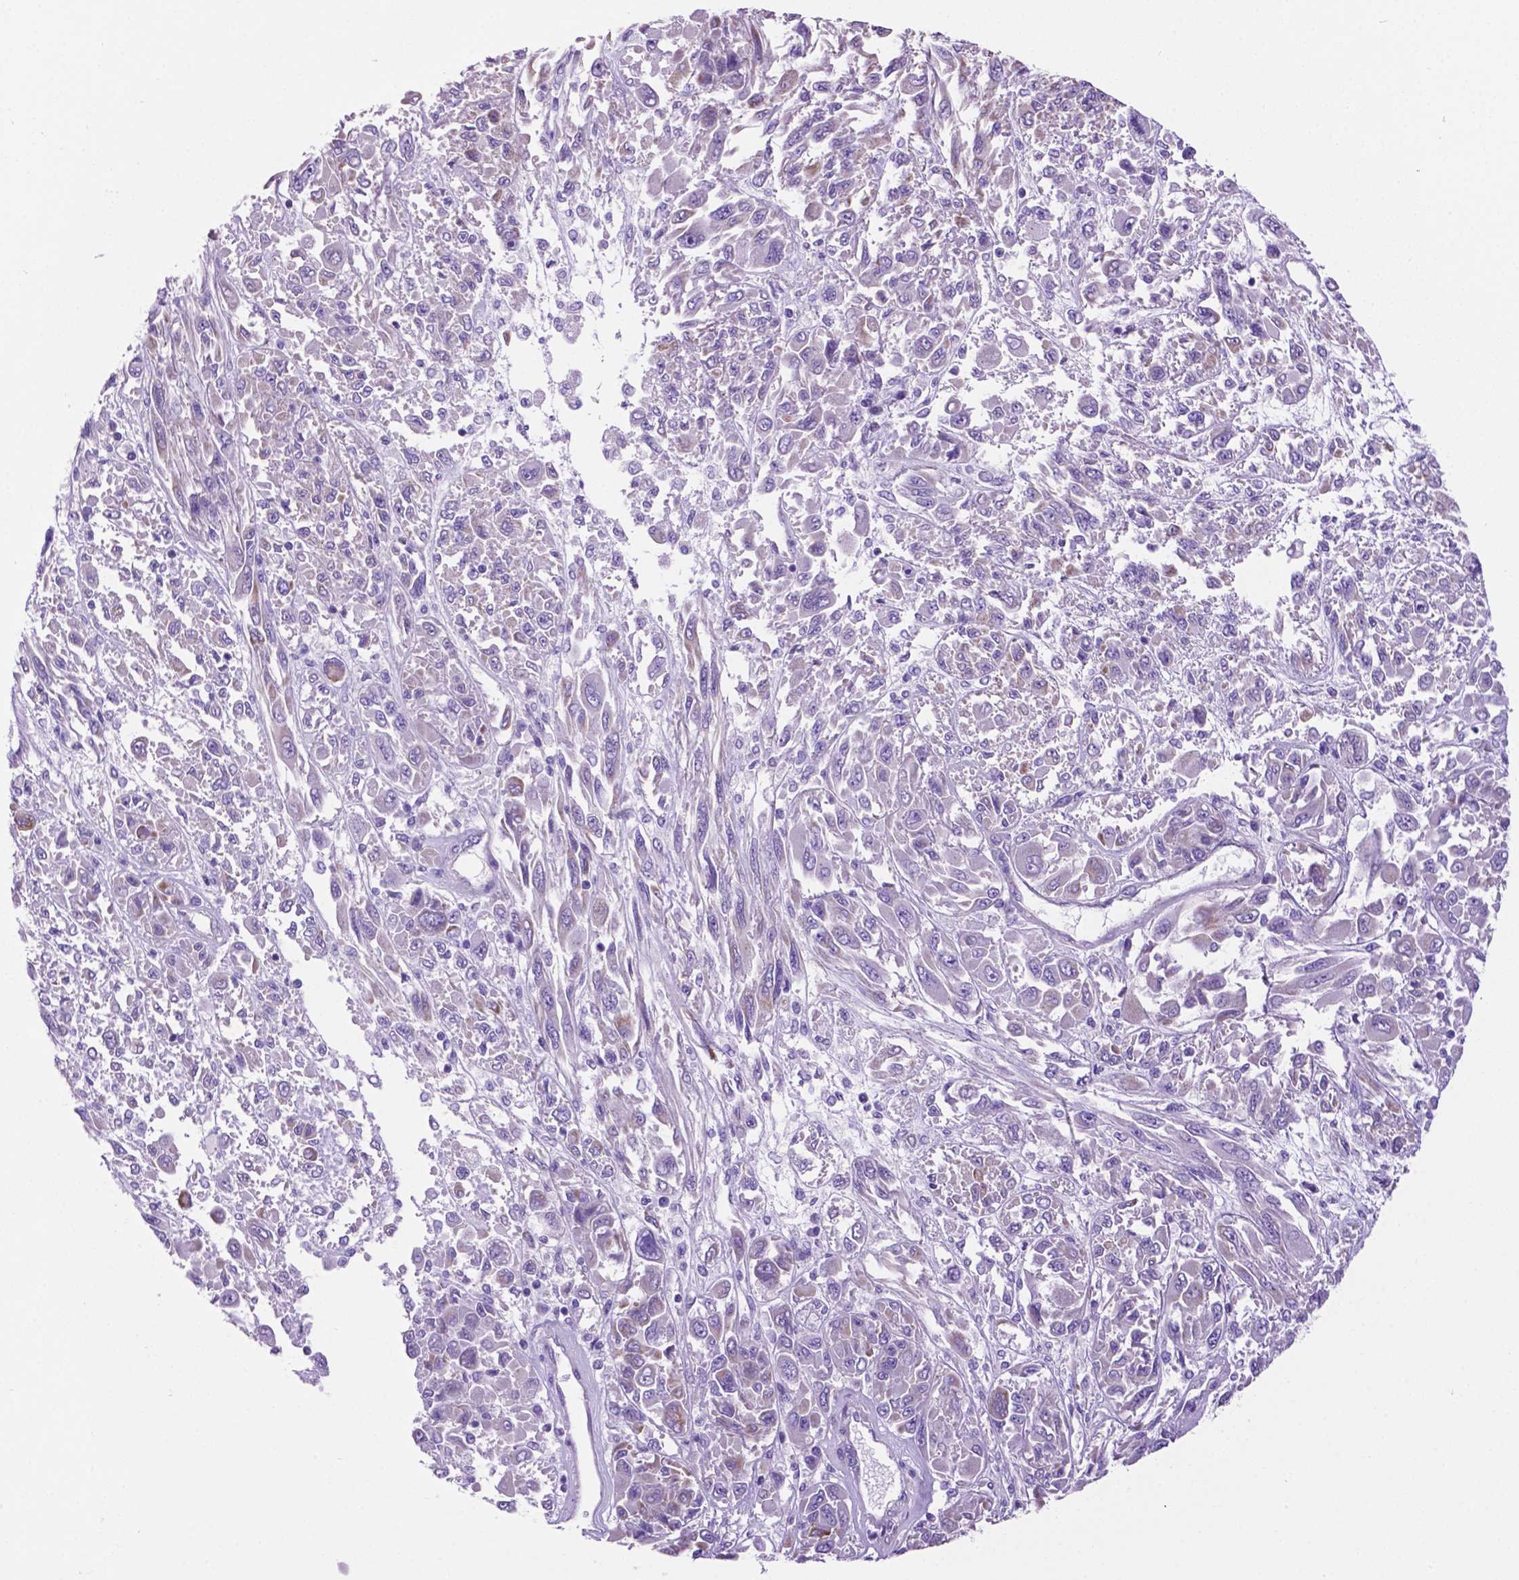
{"staining": {"intensity": "negative", "quantity": "none", "location": "none"}, "tissue": "melanoma", "cell_type": "Tumor cells", "image_type": "cancer", "snomed": [{"axis": "morphology", "description": "Malignant melanoma, NOS"}, {"axis": "topography", "description": "Skin"}], "caption": "Immunohistochemistry micrograph of neoplastic tissue: human melanoma stained with DAB (3,3'-diaminobenzidine) reveals no significant protein positivity in tumor cells.", "gene": "TMEM121B", "patient": {"sex": "female", "age": 91}}